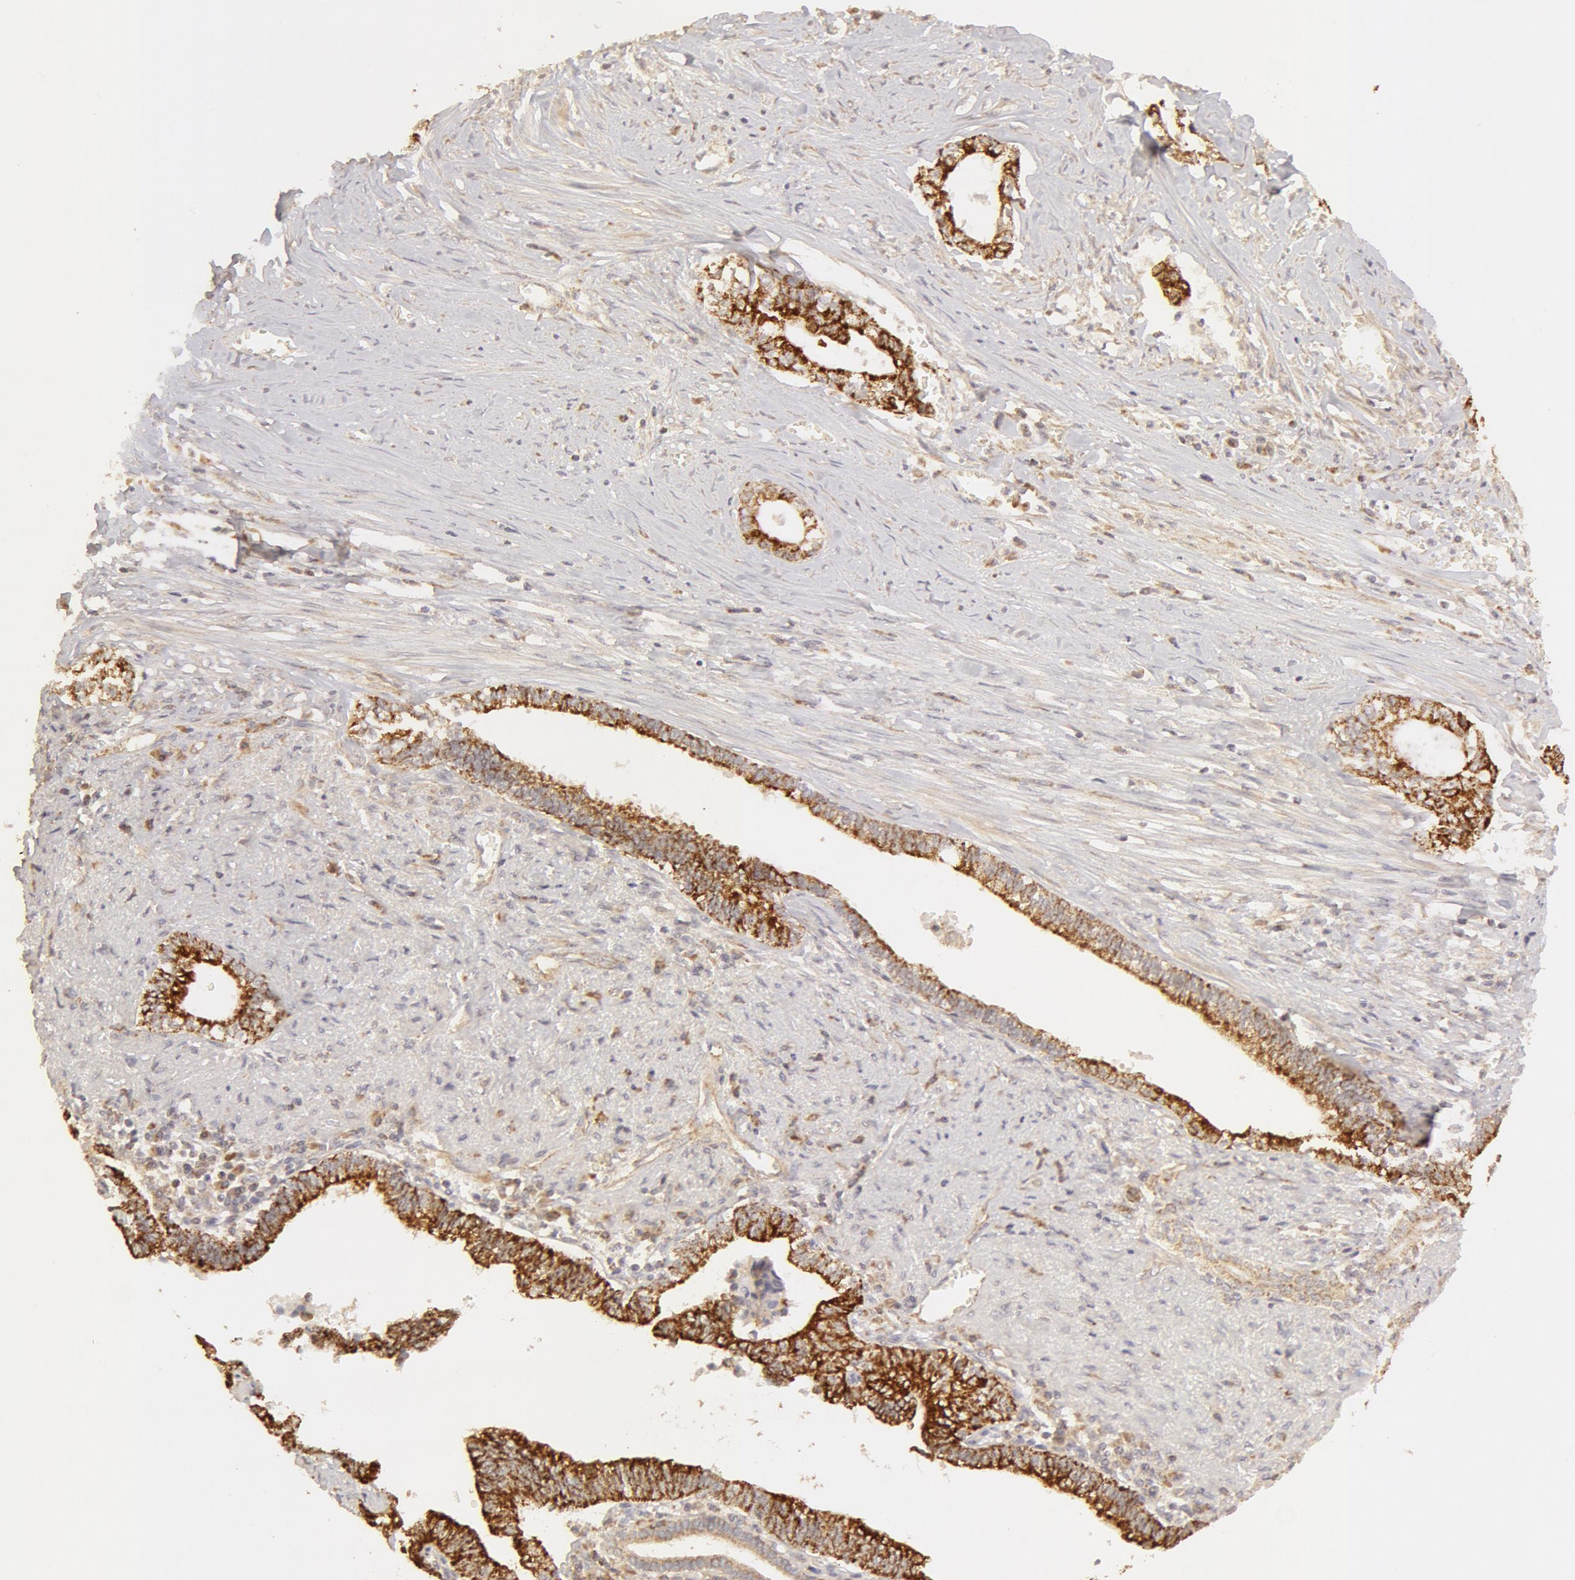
{"staining": {"intensity": "moderate", "quantity": "25%-75%", "location": "cytoplasmic/membranous"}, "tissue": "liver cancer", "cell_type": "Tumor cells", "image_type": "cancer", "snomed": [{"axis": "morphology", "description": "Cholangiocarcinoma"}, {"axis": "topography", "description": "Liver"}], "caption": "A micrograph showing moderate cytoplasmic/membranous expression in about 25%-75% of tumor cells in liver cancer (cholangiocarcinoma), as visualized by brown immunohistochemical staining.", "gene": "ADPRH", "patient": {"sex": "male", "age": 57}}